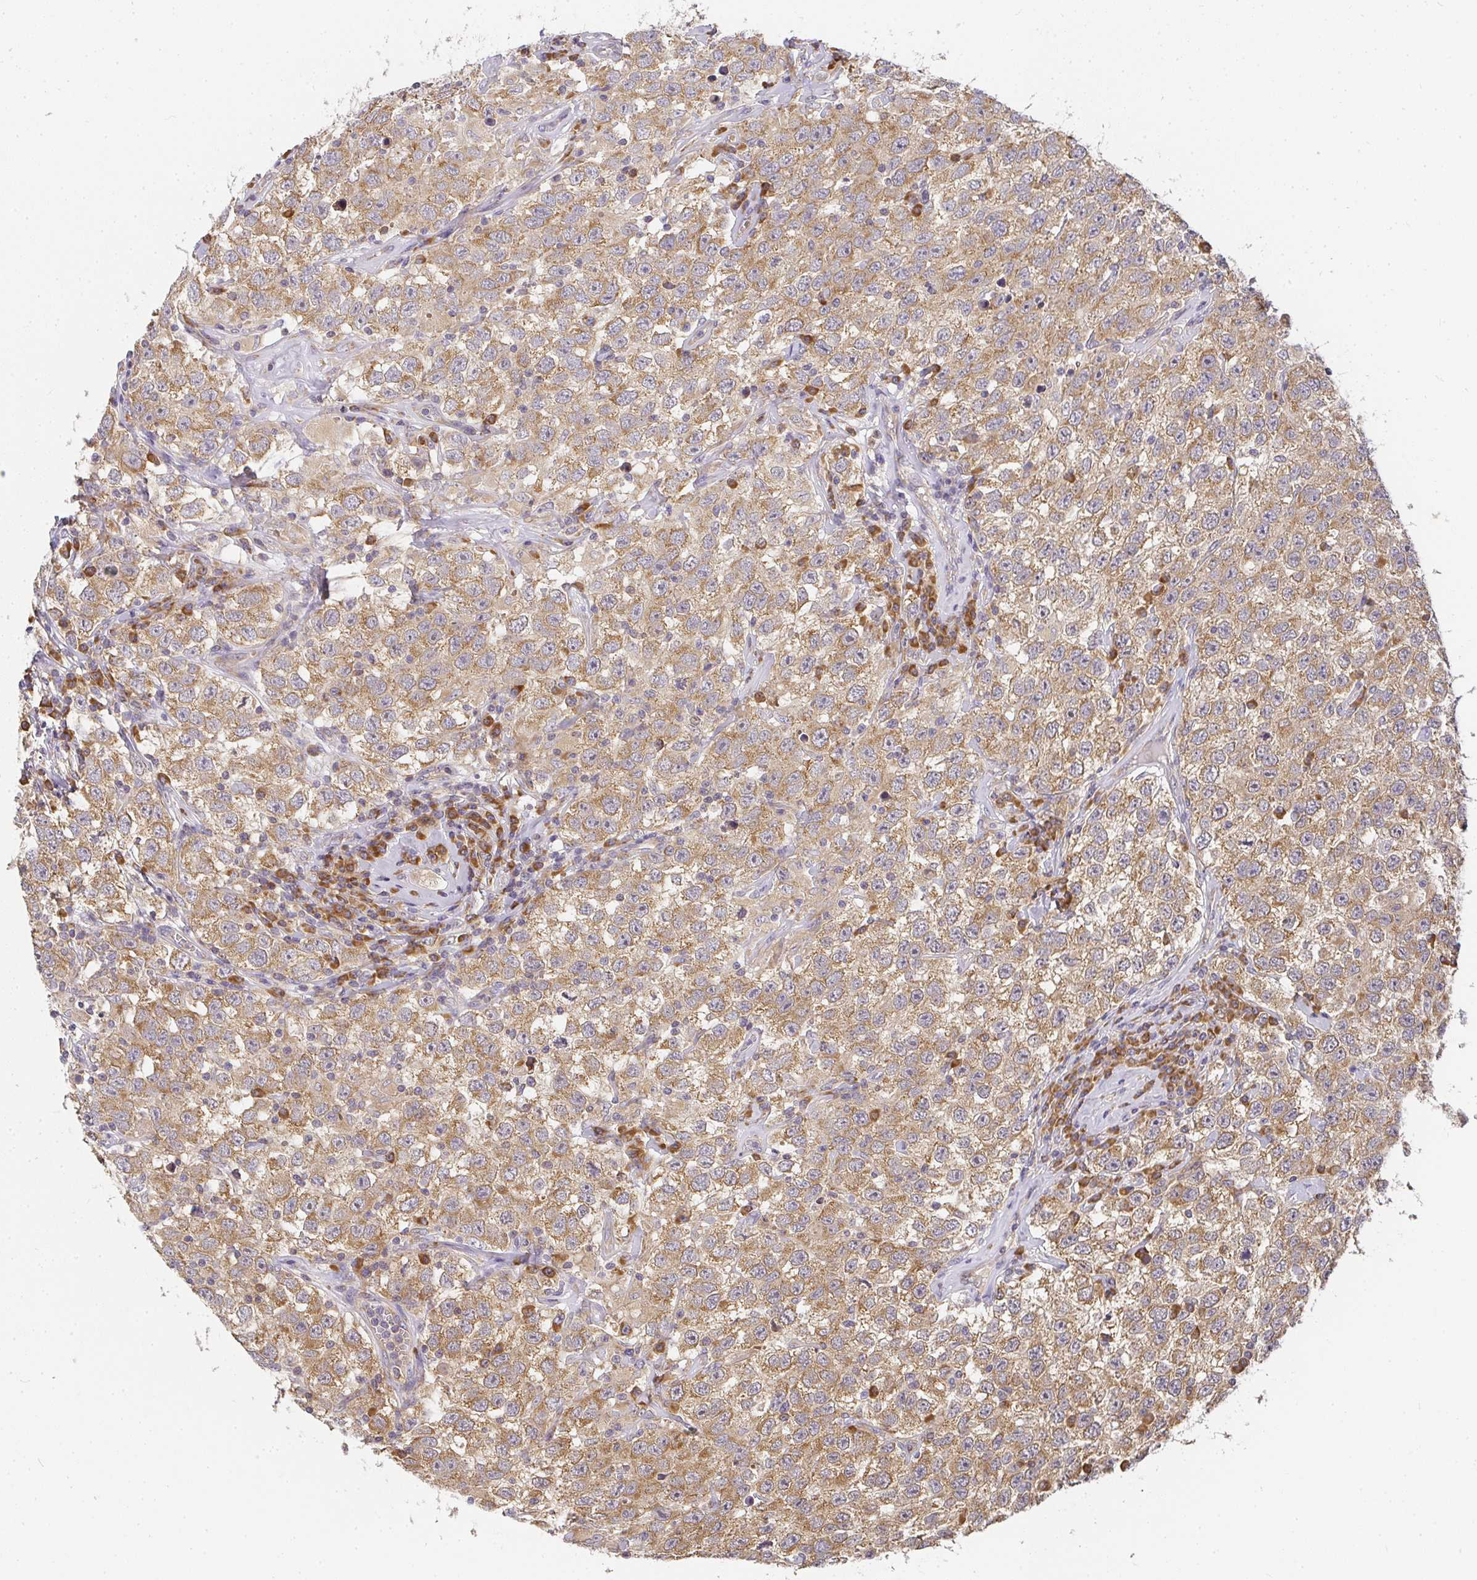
{"staining": {"intensity": "moderate", "quantity": ">75%", "location": "cytoplasmic/membranous"}, "tissue": "testis cancer", "cell_type": "Tumor cells", "image_type": "cancer", "snomed": [{"axis": "morphology", "description": "Seminoma, NOS"}, {"axis": "topography", "description": "Testis"}], "caption": "Immunohistochemical staining of human testis cancer (seminoma) reveals medium levels of moderate cytoplasmic/membranous staining in about >75% of tumor cells.", "gene": "SLC35B3", "patient": {"sex": "male", "age": 41}}